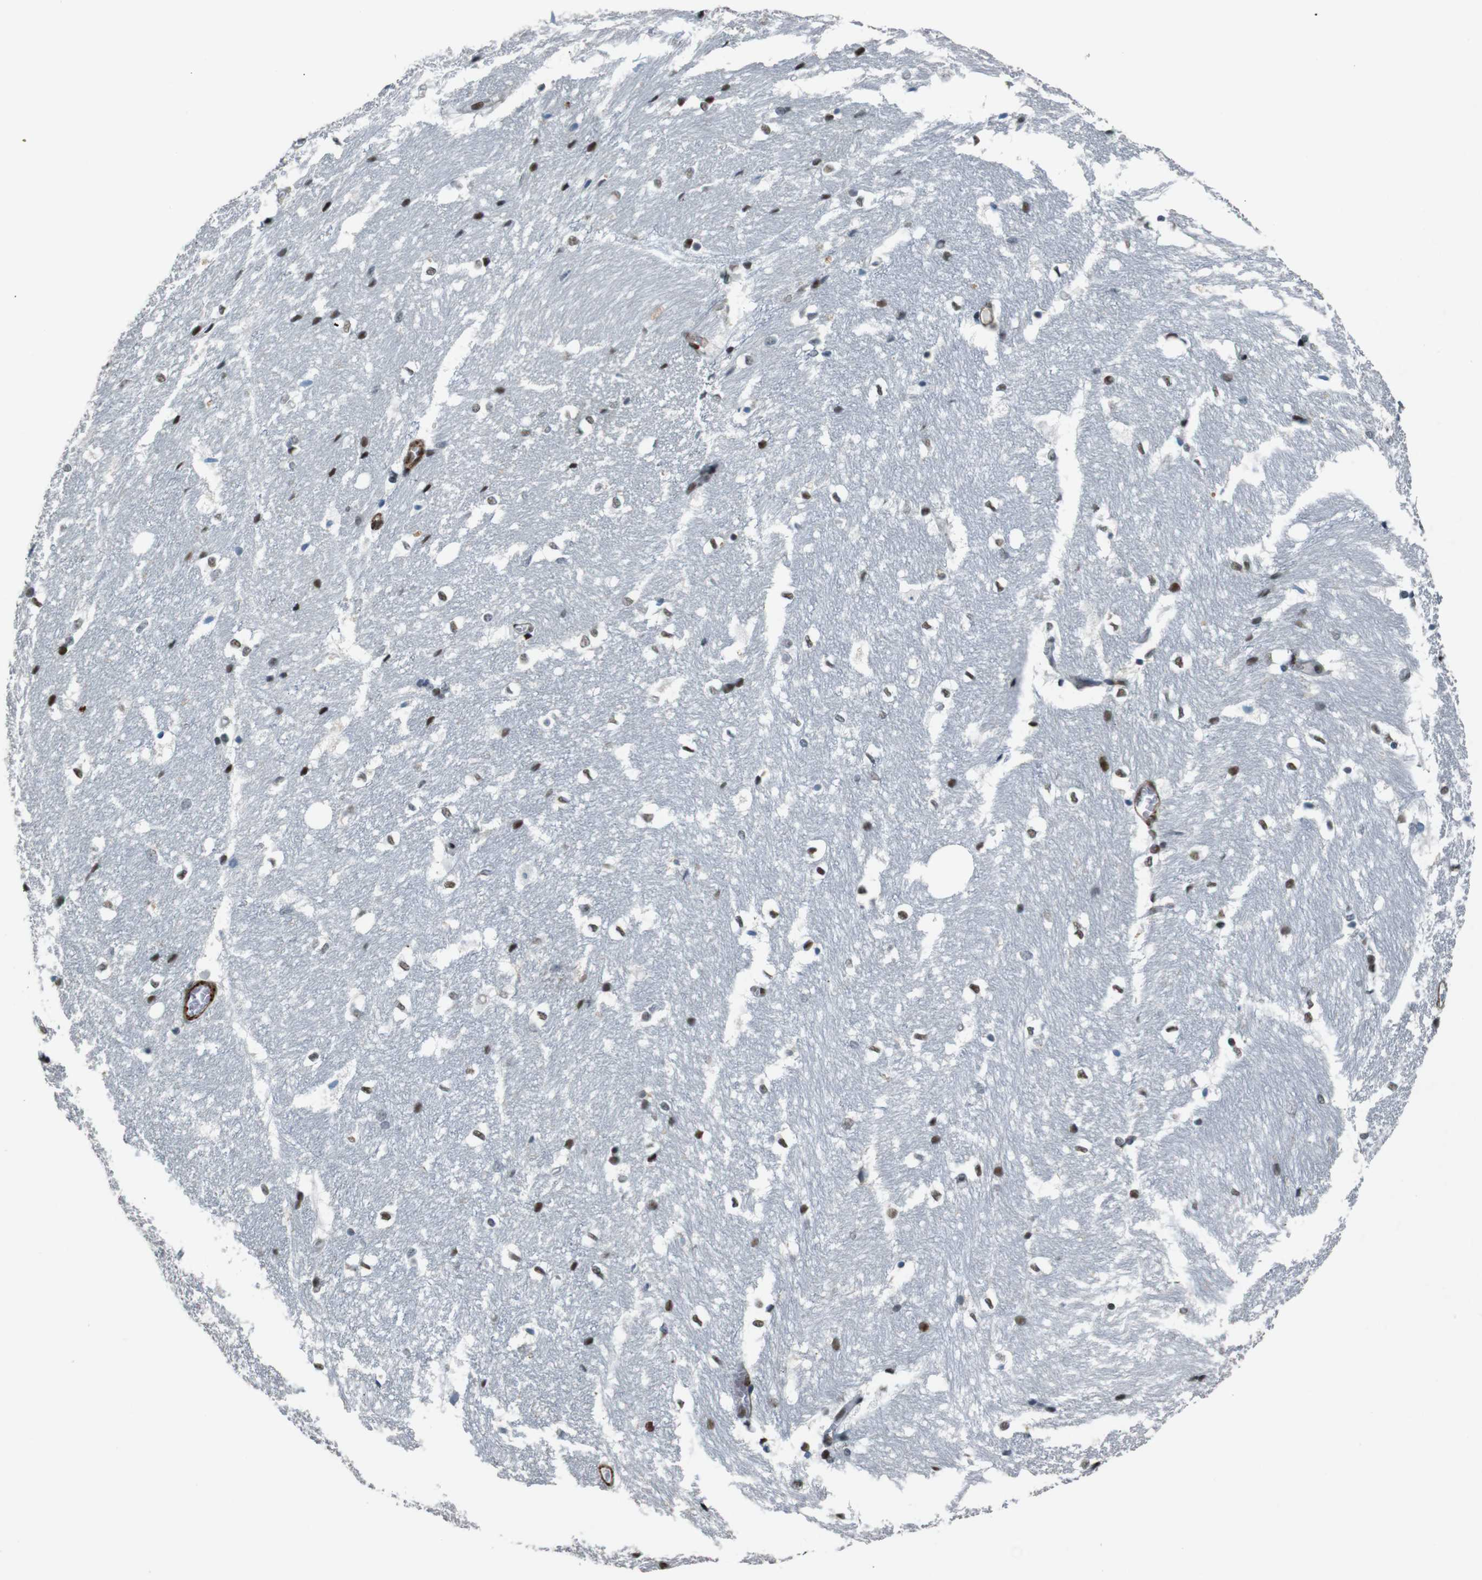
{"staining": {"intensity": "moderate", "quantity": "25%-75%", "location": "nuclear"}, "tissue": "hippocampus", "cell_type": "Glial cells", "image_type": "normal", "snomed": [{"axis": "morphology", "description": "Normal tissue, NOS"}, {"axis": "topography", "description": "Hippocampus"}], "caption": "Immunohistochemical staining of normal hippocampus reveals 25%-75% levels of moderate nuclear protein staining in approximately 25%-75% of glial cells.", "gene": "HEXIM1", "patient": {"sex": "female", "age": 19}}